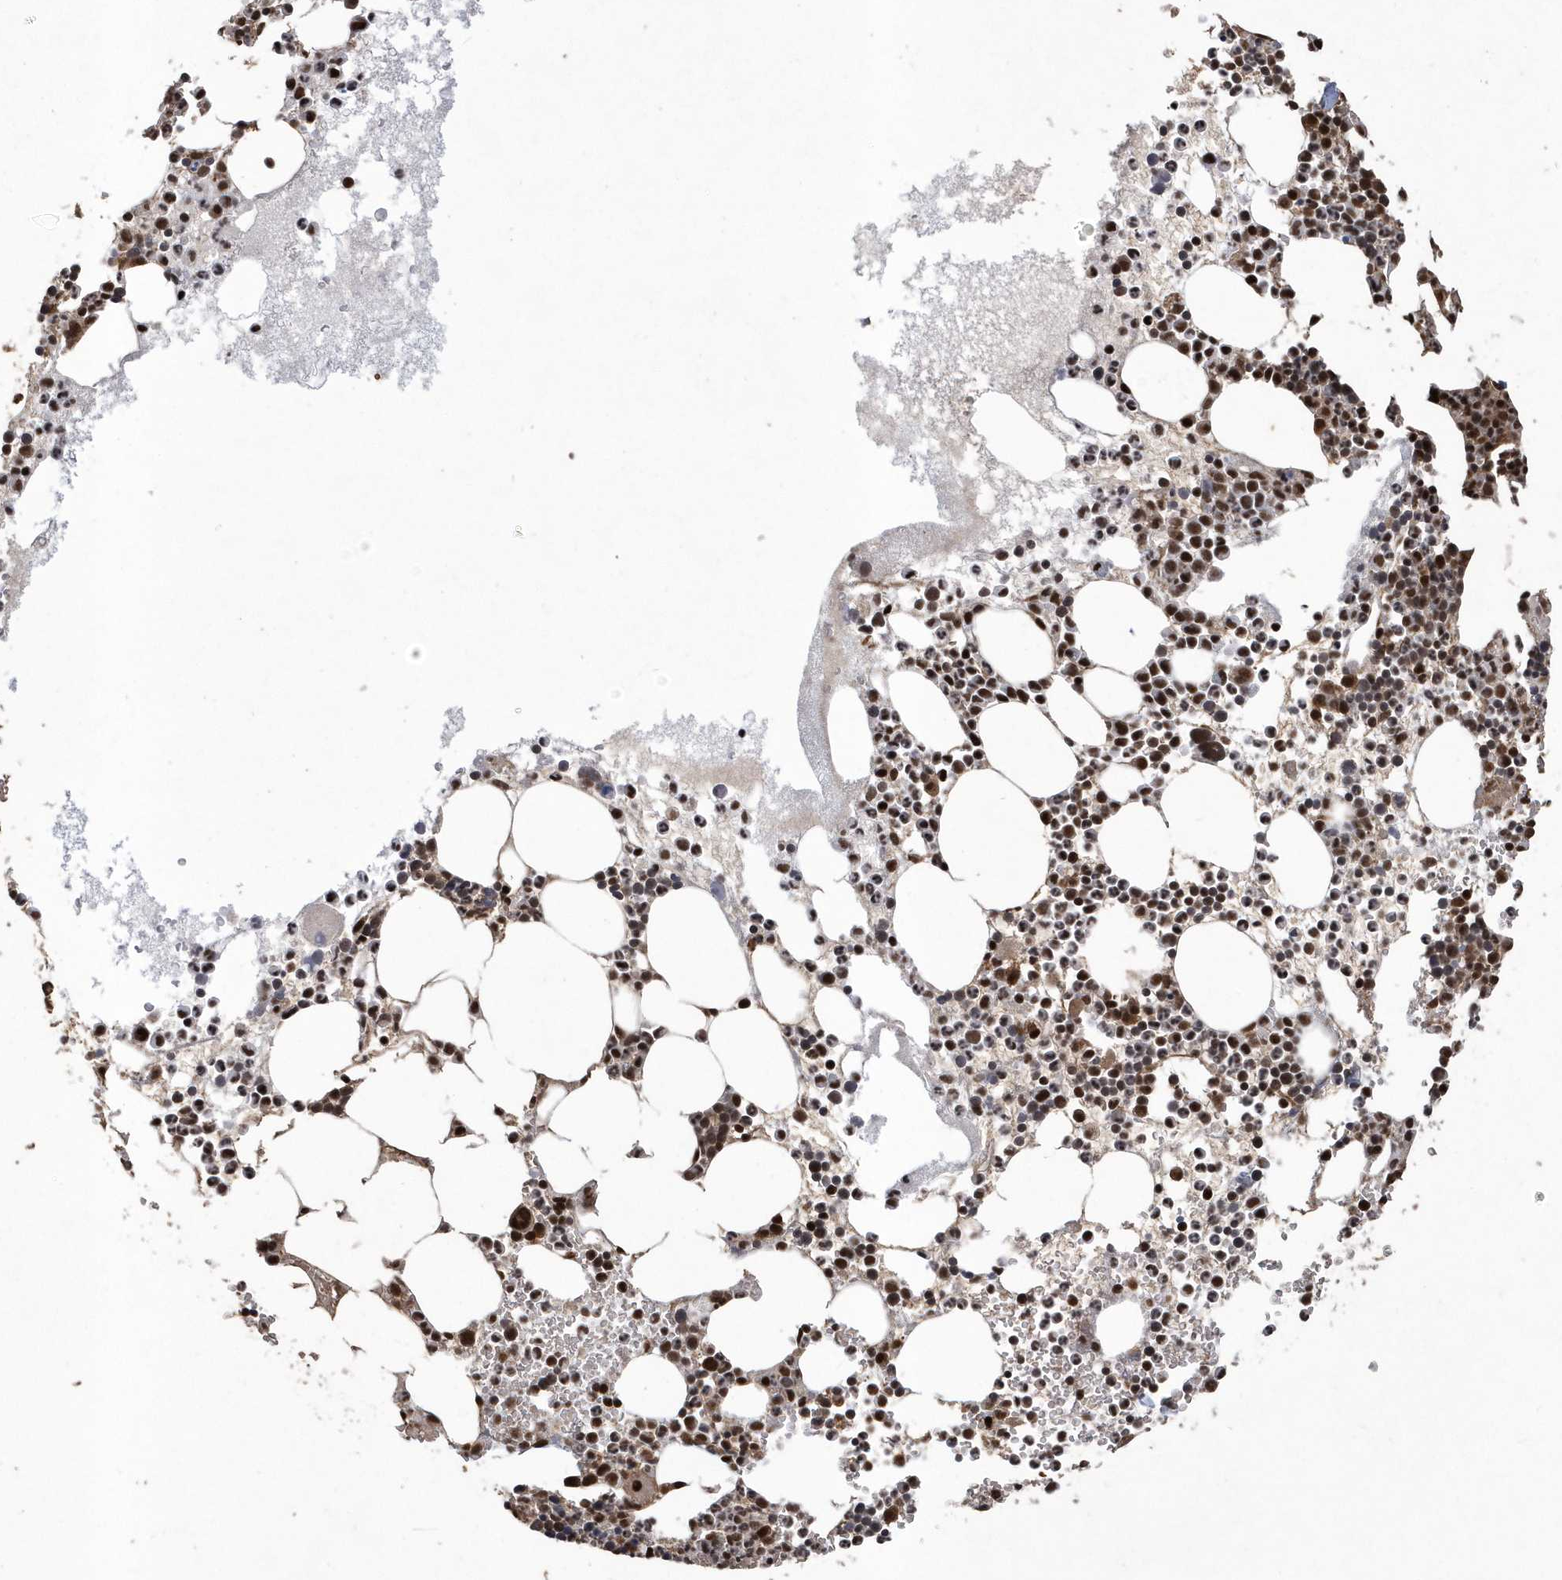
{"staining": {"intensity": "strong", "quantity": "25%-75%", "location": "nuclear"}, "tissue": "bone marrow", "cell_type": "Hematopoietic cells", "image_type": "normal", "snomed": [{"axis": "morphology", "description": "Normal tissue, NOS"}, {"axis": "topography", "description": "Bone marrow"}], "caption": "Bone marrow stained with DAB immunohistochemistry (IHC) demonstrates high levels of strong nuclear positivity in about 25%-75% of hematopoietic cells.", "gene": "INTS12", "patient": {"sex": "female", "age": 78}}